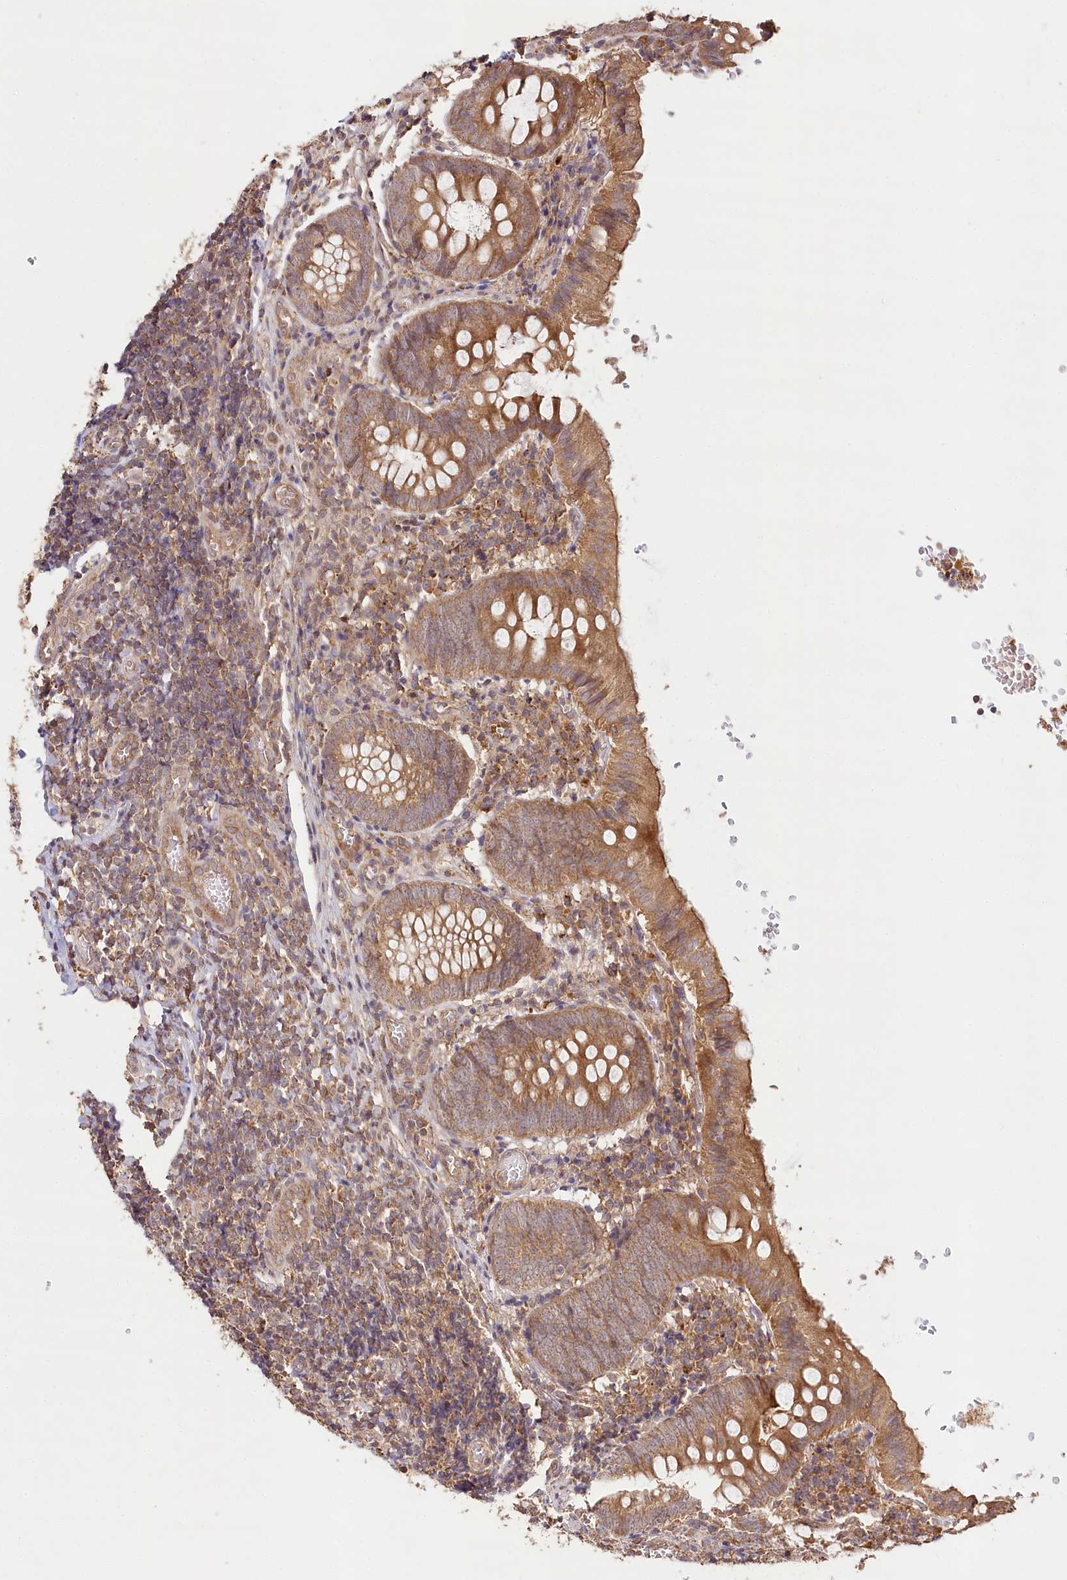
{"staining": {"intensity": "moderate", "quantity": ">75%", "location": "cytoplasmic/membranous"}, "tissue": "appendix", "cell_type": "Glandular cells", "image_type": "normal", "snomed": [{"axis": "morphology", "description": "Normal tissue, NOS"}, {"axis": "topography", "description": "Appendix"}], "caption": "Immunohistochemical staining of unremarkable appendix reveals moderate cytoplasmic/membranous protein expression in about >75% of glandular cells.", "gene": "DMXL1", "patient": {"sex": "male", "age": 8}}